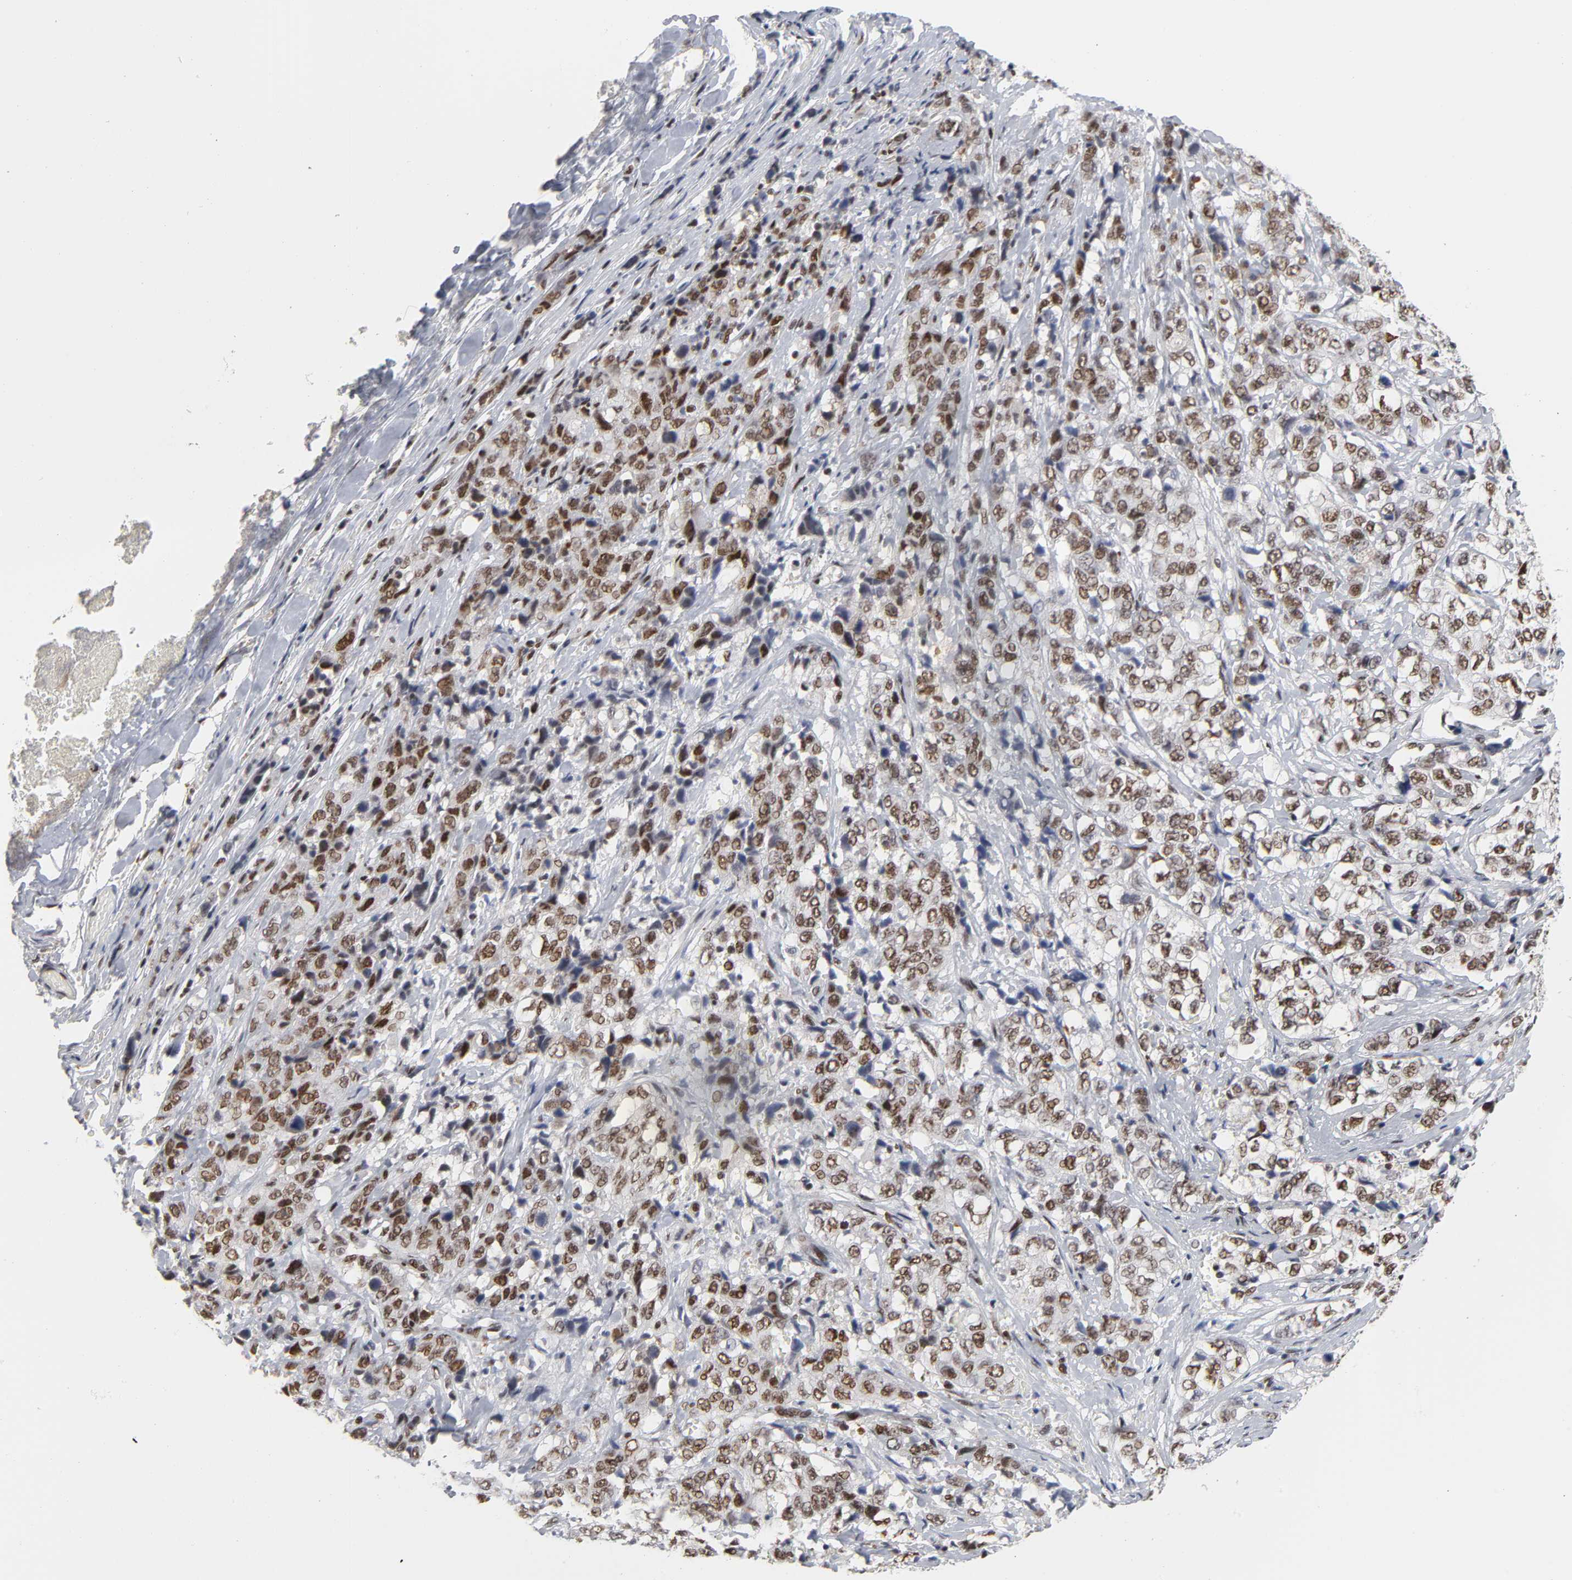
{"staining": {"intensity": "moderate", "quantity": ">75%", "location": "nuclear"}, "tissue": "stomach cancer", "cell_type": "Tumor cells", "image_type": "cancer", "snomed": [{"axis": "morphology", "description": "Adenocarcinoma, NOS"}, {"axis": "topography", "description": "Stomach"}], "caption": "The histopathology image shows staining of stomach cancer (adenocarcinoma), revealing moderate nuclear protein expression (brown color) within tumor cells.", "gene": "CREBBP", "patient": {"sex": "male", "age": 48}}